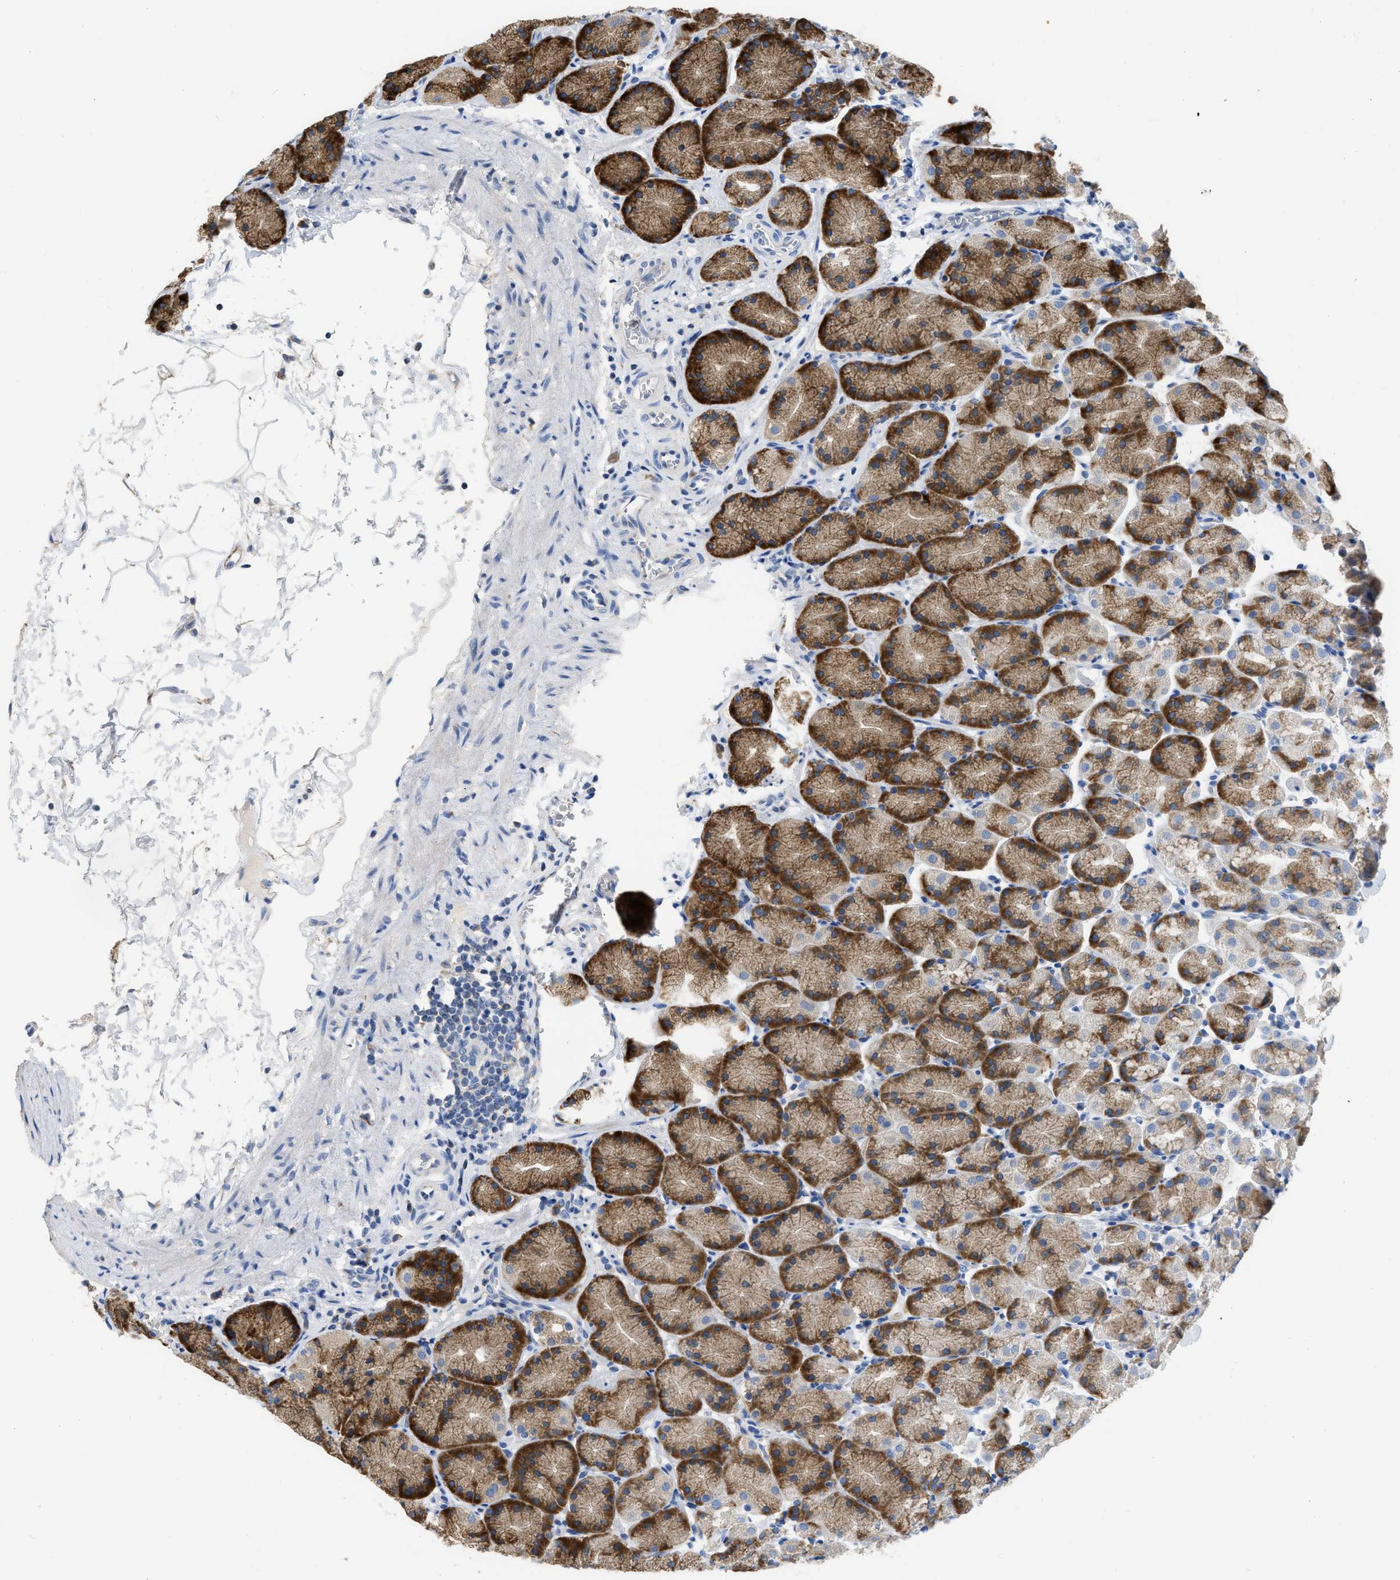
{"staining": {"intensity": "strong", "quantity": ">75%", "location": "cytoplasmic/membranous"}, "tissue": "stomach", "cell_type": "Glandular cells", "image_type": "normal", "snomed": [{"axis": "morphology", "description": "Normal tissue, NOS"}, {"axis": "topography", "description": "Stomach"}], "caption": "Glandular cells exhibit high levels of strong cytoplasmic/membranous staining in about >75% of cells in unremarkable human stomach. (Brightfield microscopy of DAB IHC at high magnification).", "gene": "AK2", "patient": {"sex": "male", "age": 42}}